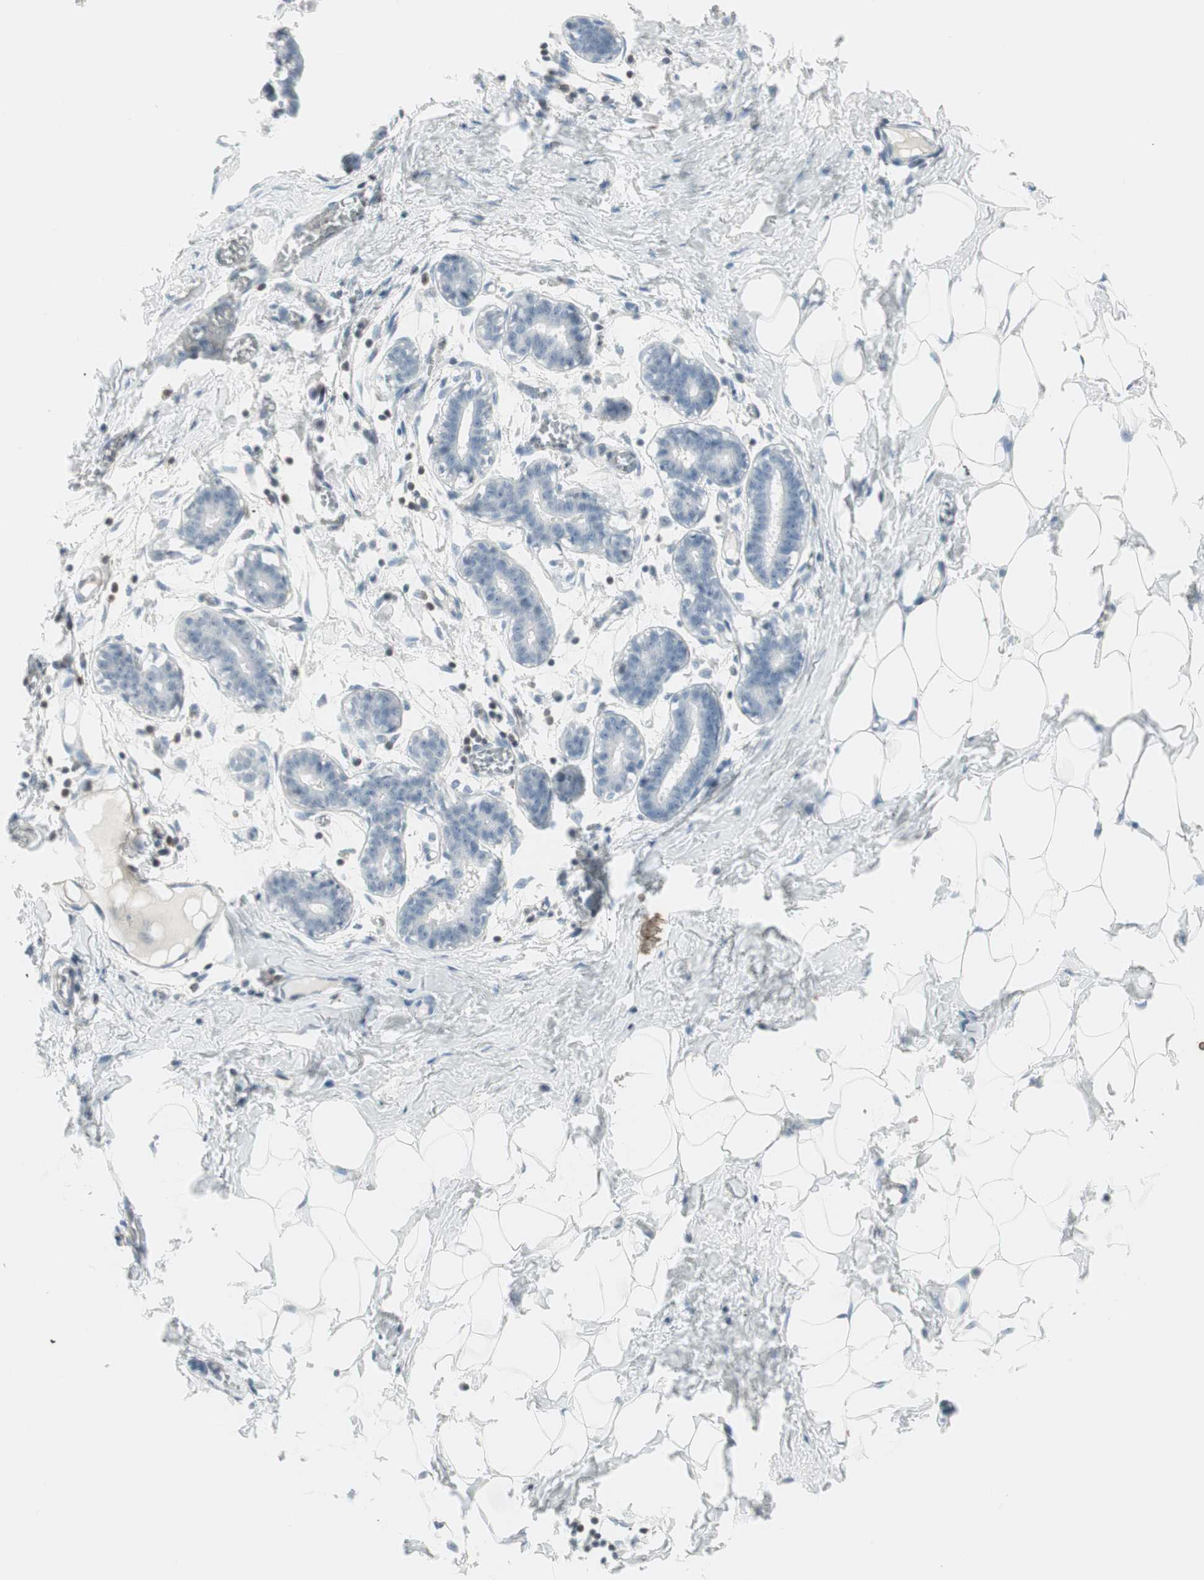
{"staining": {"intensity": "negative", "quantity": "none", "location": "none"}, "tissue": "breast", "cell_type": "Adipocytes", "image_type": "normal", "snomed": [{"axis": "morphology", "description": "Normal tissue, NOS"}, {"axis": "topography", "description": "Breast"}], "caption": "A histopathology image of human breast is negative for staining in adipocytes. (Brightfield microscopy of DAB (3,3'-diaminobenzidine) IHC at high magnification).", "gene": "MAP4K1", "patient": {"sex": "female", "age": 27}}